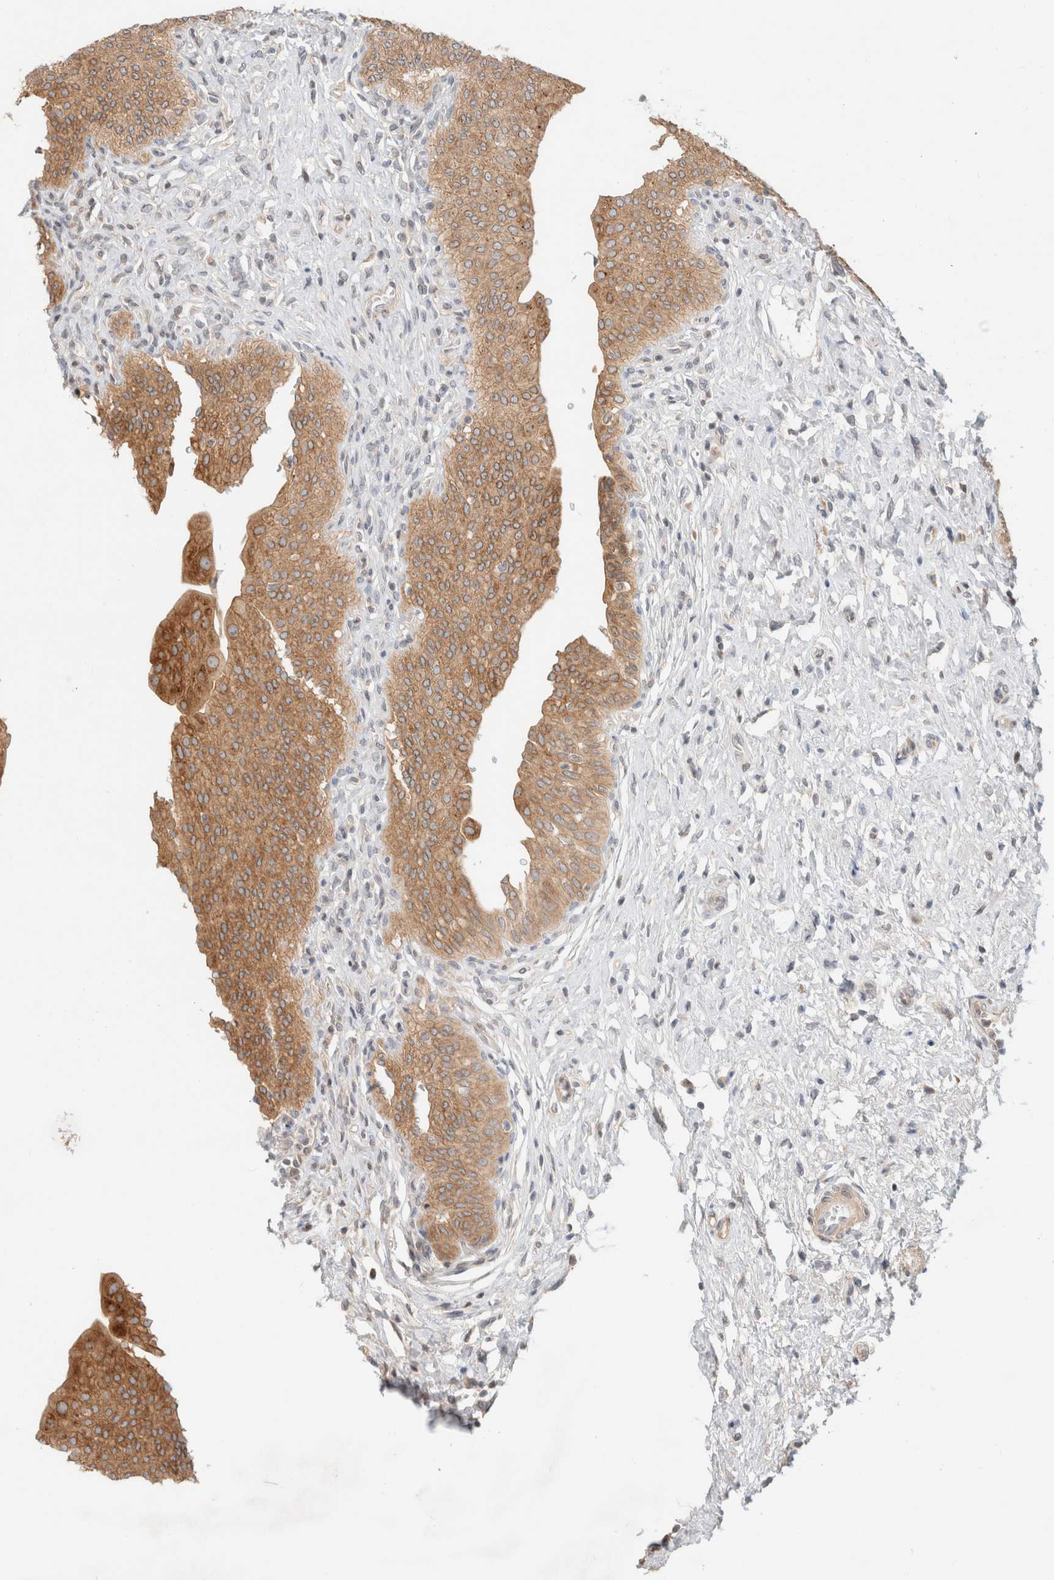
{"staining": {"intensity": "moderate", "quantity": ">75%", "location": "cytoplasmic/membranous"}, "tissue": "urinary bladder", "cell_type": "Urothelial cells", "image_type": "normal", "snomed": [{"axis": "morphology", "description": "Normal tissue, NOS"}, {"axis": "topography", "description": "Urinary bladder"}], "caption": "Moderate cytoplasmic/membranous expression for a protein is identified in about >75% of urothelial cells of benign urinary bladder using immunohistochemistry (IHC).", "gene": "MARK3", "patient": {"sex": "male", "age": 46}}